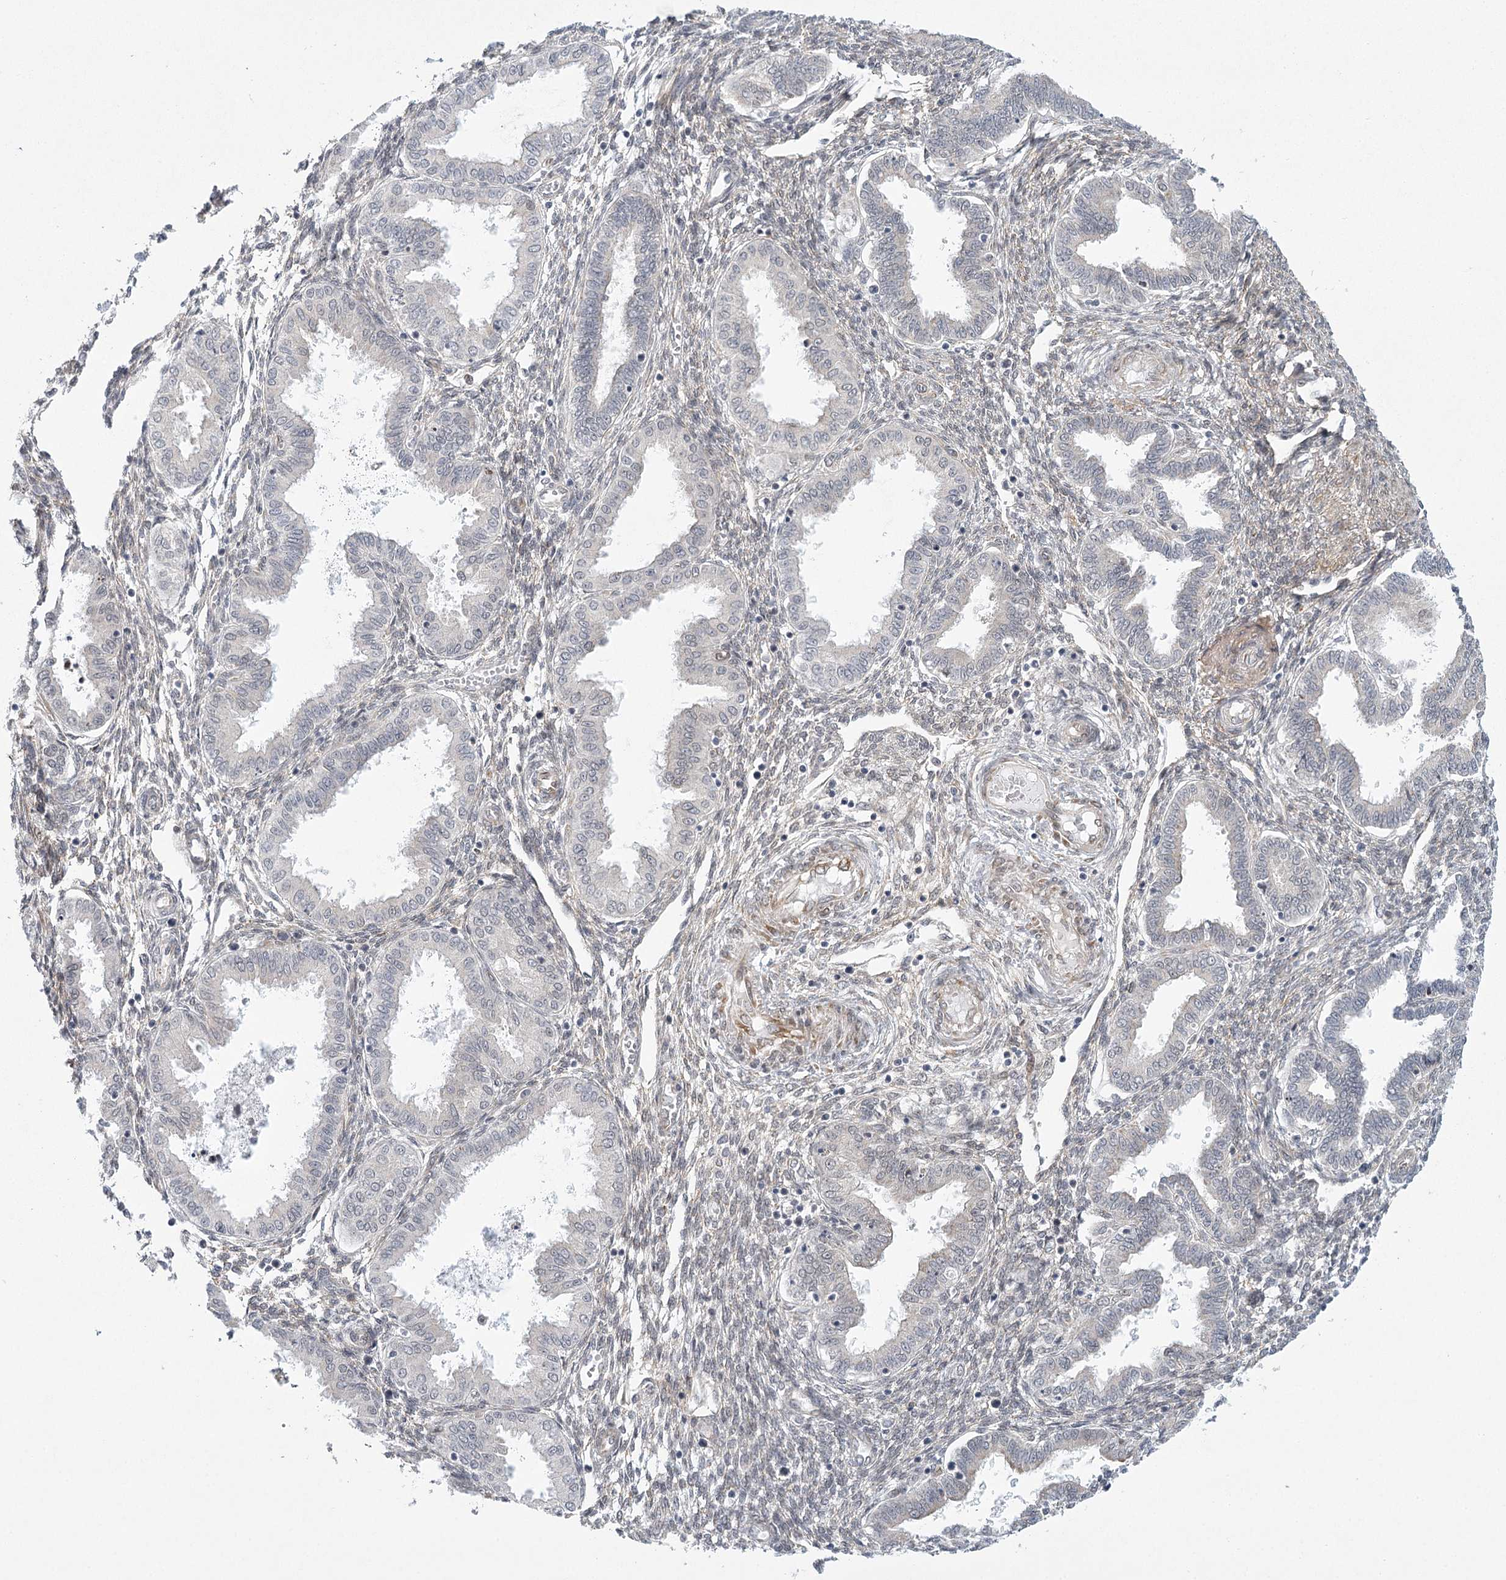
{"staining": {"intensity": "negative", "quantity": "none", "location": "none"}, "tissue": "endometrium", "cell_type": "Cells in endometrial stroma", "image_type": "normal", "snomed": [{"axis": "morphology", "description": "Normal tissue, NOS"}, {"axis": "topography", "description": "Endometrium"}], "caption": "Immunohistochemical staining of unremarkable human endometrium demonstrates no significant staining in cells in endometrial stroma.", "gene": "MED28", "patient": {"sex": "female", "age": 33}}